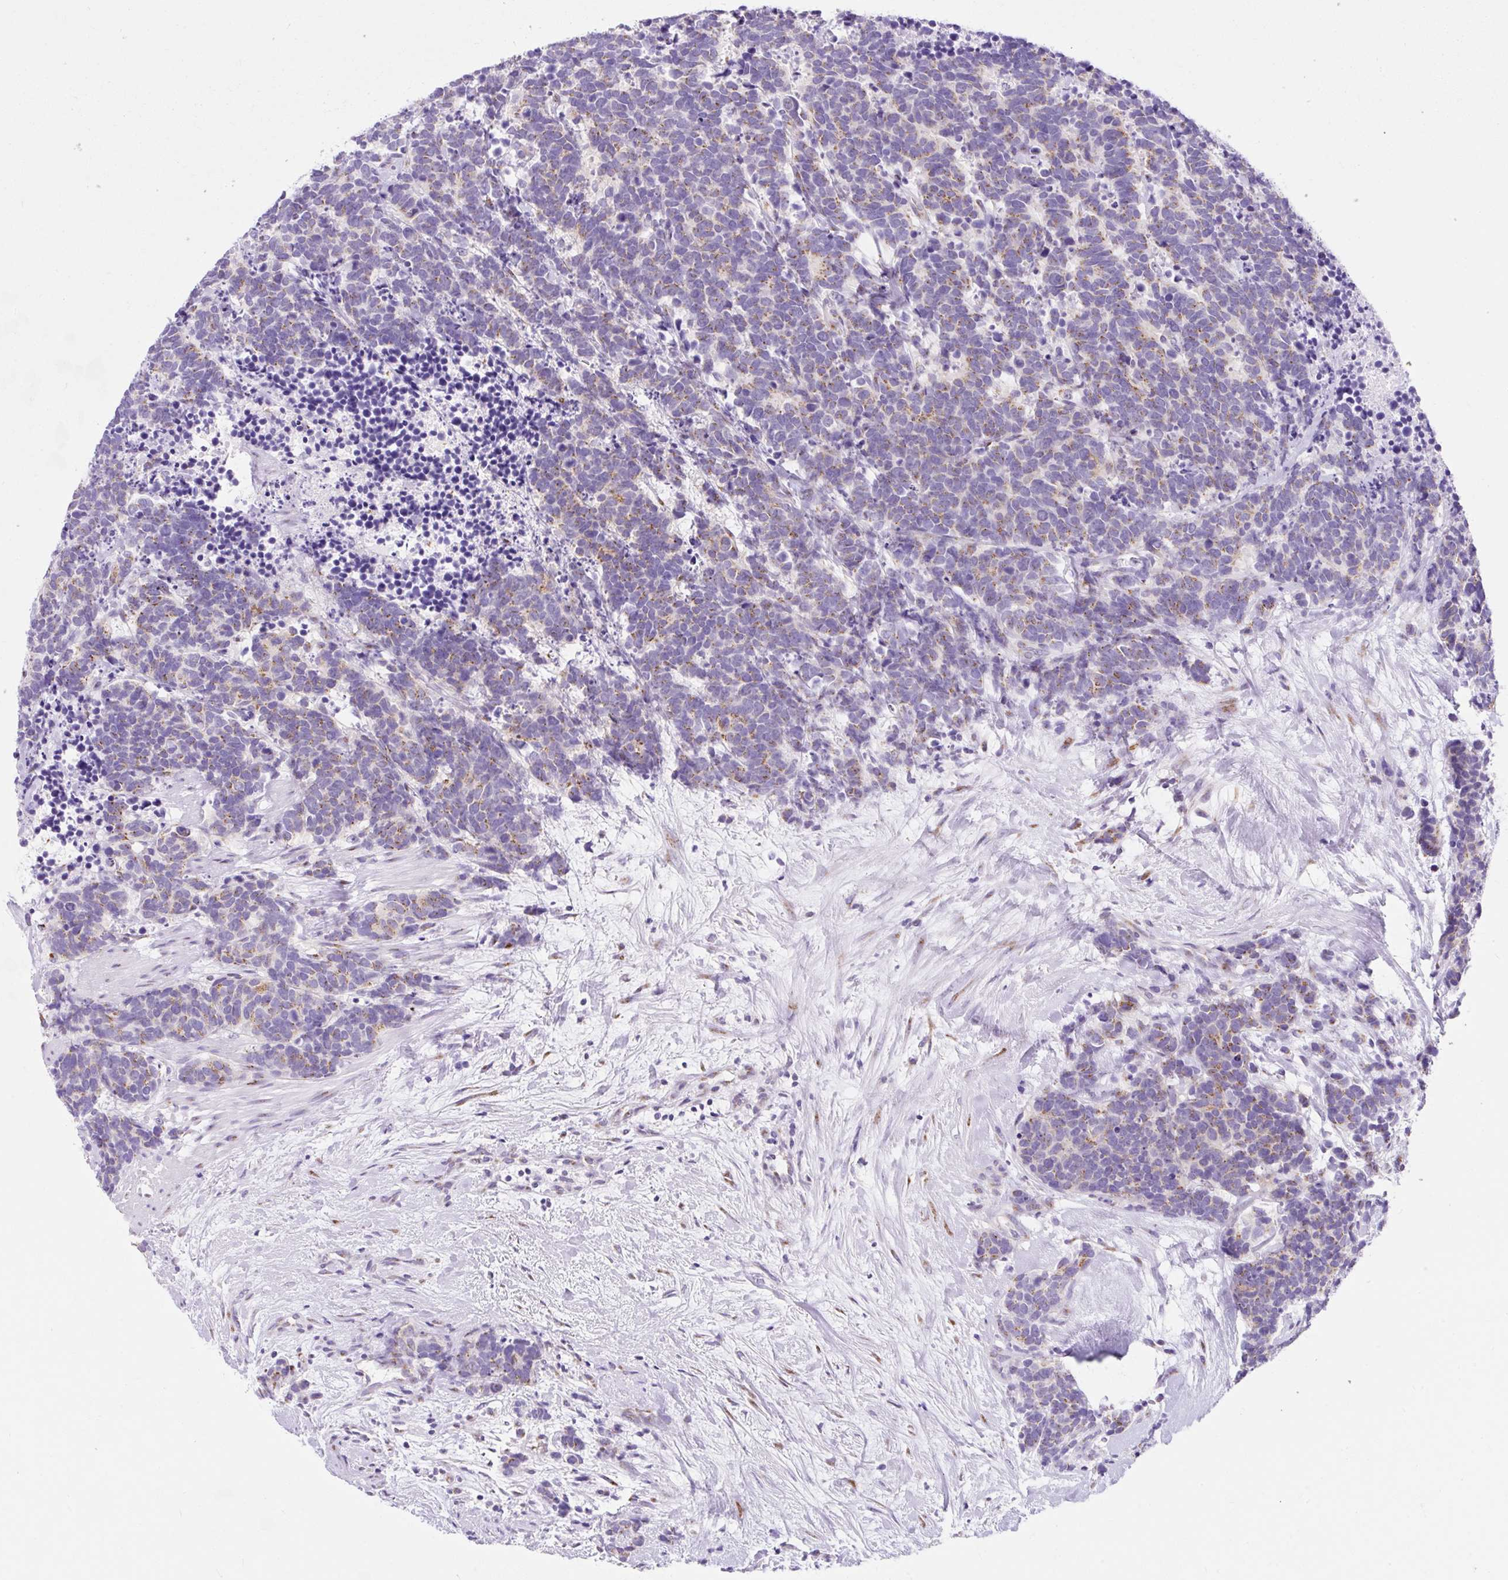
{"staining": {"intensity": "moderate", "quantity": "<25%", "location": "cytoplasmic/membranous"}, "tissue": "carcinoid", "cell_type": "Tumor cells", "image_type": "cancer", "snomed": [{"axis": "morphology", "description": "Carcinoma, NOS"}, {"axis": "morphology", "description": "Carcinoid, malignant, NOS"}, {"axis": "topography", "description": "Prostate"}], "caption": "The immunohistochemical stain highlights moderate cytoplasmic/membranous positivity in tumor cells of carcinoid tissue.", "gene": "GOLGA8A", "patient": {"sex": "male", "age": 57}}